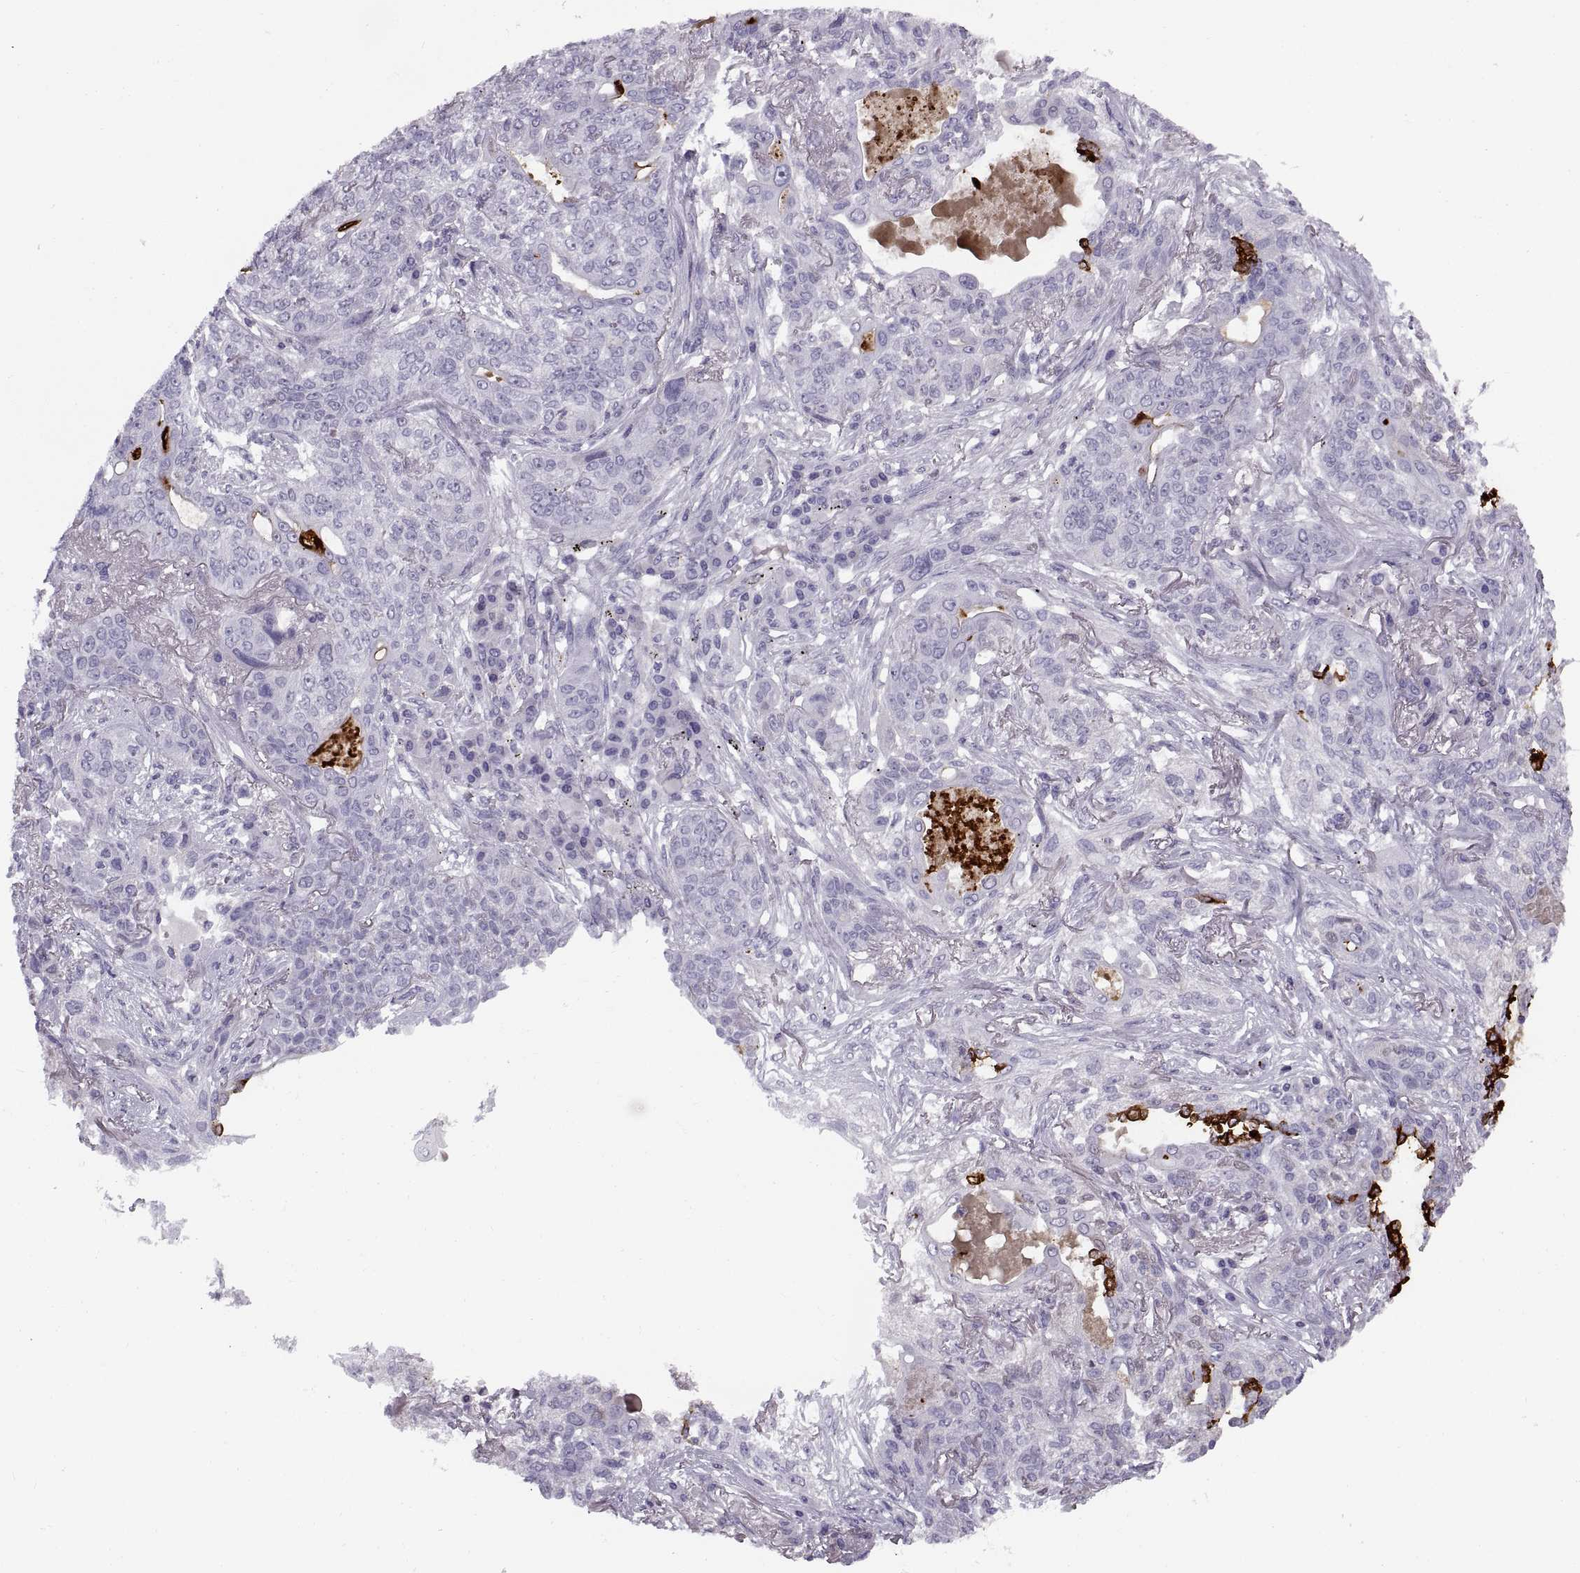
{"staining": {"intensity": "negative", "quantity": "none", "location": "none"}, "tissue": "lung cancer", "cell_type": "Tumor cells", "image_type": "cancer", "snomed": [{"axis": "morphology", "description": "Squamous cell carcinoma, NOS"}, {"axis": "topography", "description": "Lung"}], "caption": "The micrograph reveals no staining of tumor cells in lung squamous cell carcinoma.", "gene": "CALCR", "patient": {"sex": "female", "age": 70}}